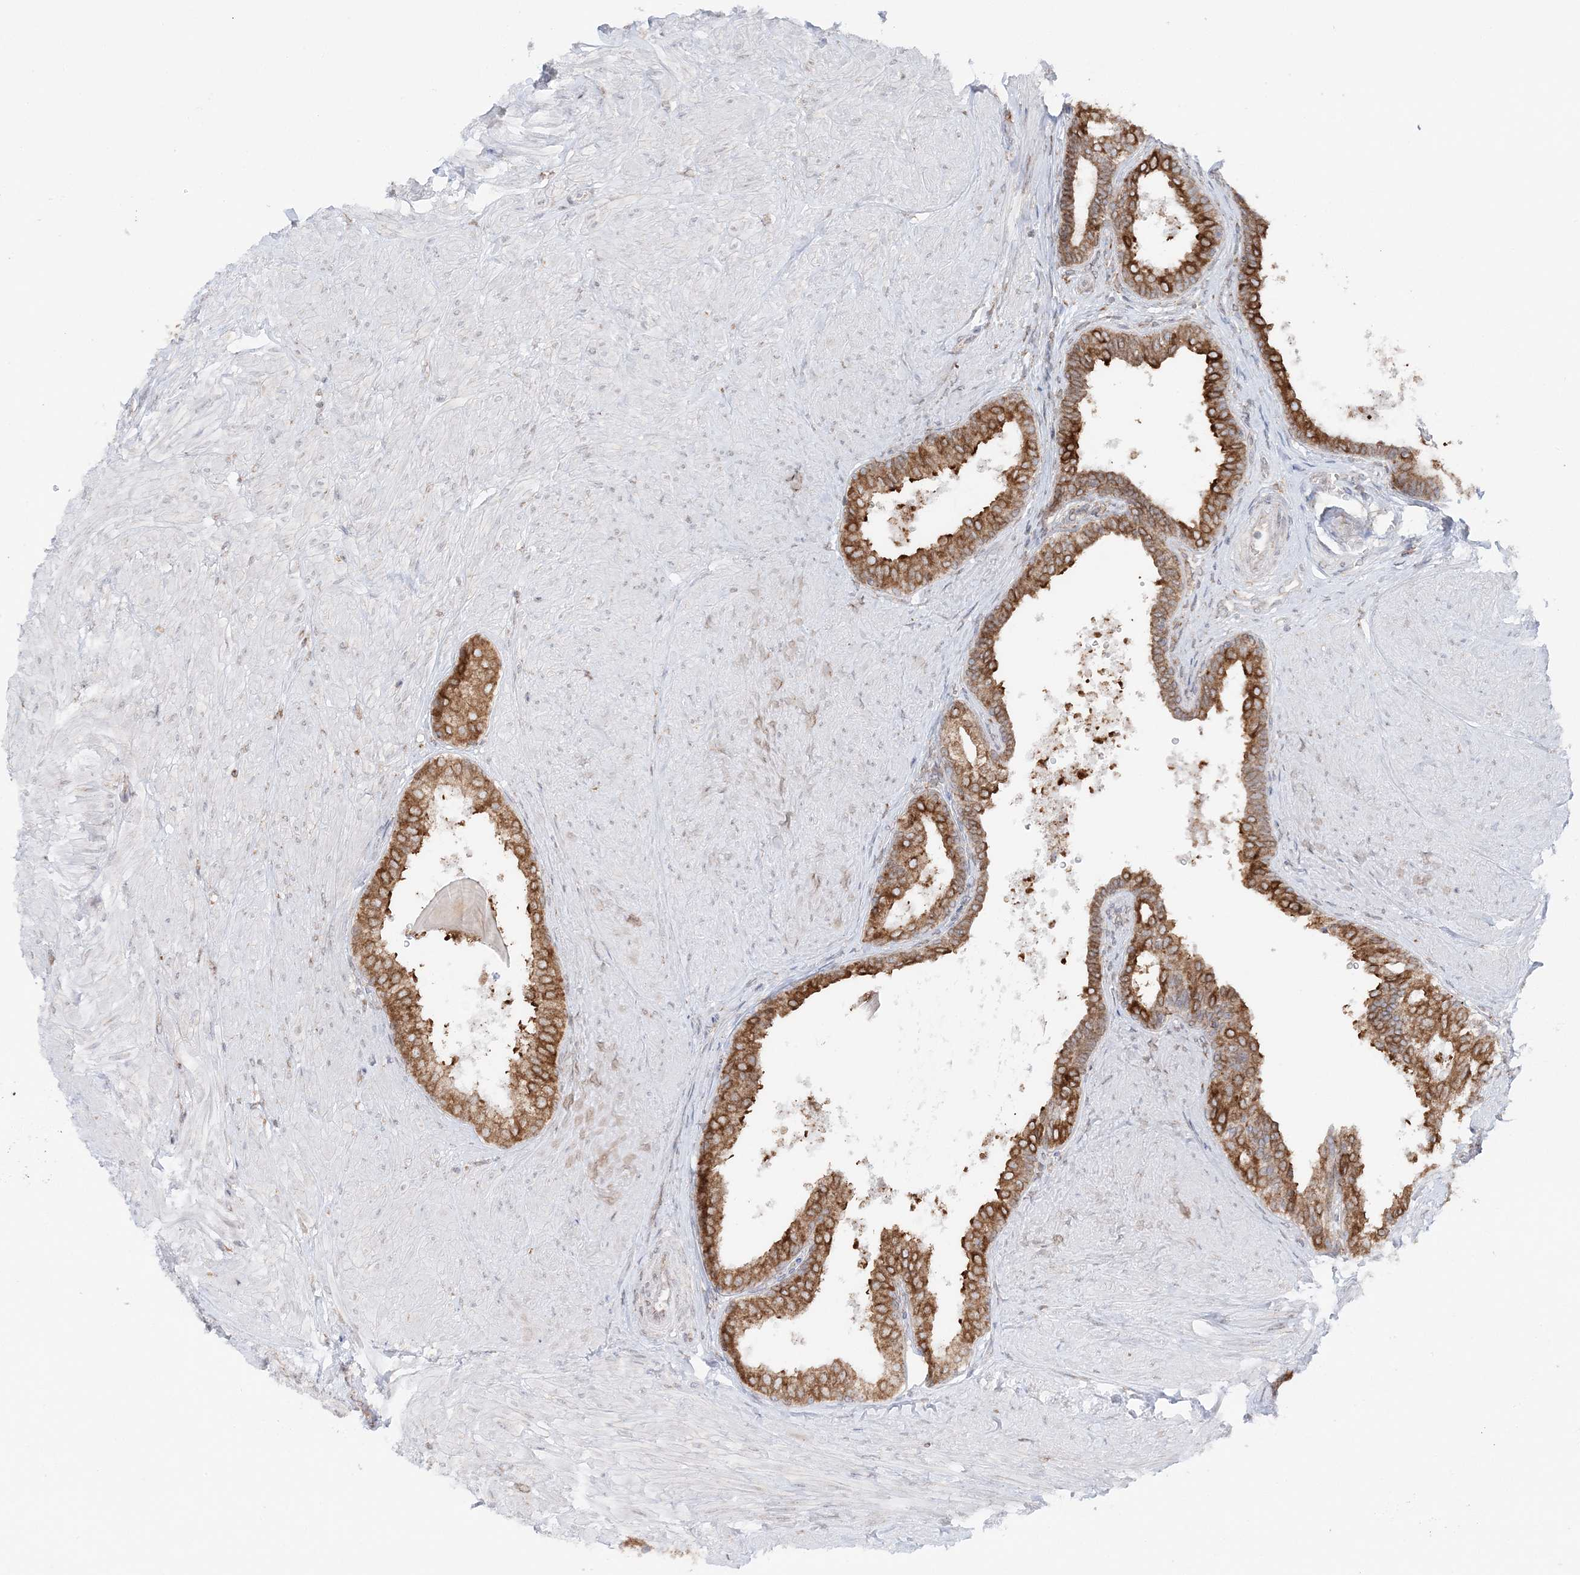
{"staining": {"intensity": "moderate", "quantity": ">75%", "location": "cytoplasmic/membranous"}, "tissue": "prostate", "cell_type": "Glandular cells", "image_type": "normal", "snomed": [{"axis": "morphology", "description": "Normal tissue, NOS"}, {"axis": "topography", "description": "Prostate"}], "caption": "Moderate cytoplasmic/membranous staining for a protein is appreciated in approximately >75% of glandular cells of unremarkable prostate using immunohistochemistry.", "gene": "TMED10", "patient": {"sex": "male", "age": 48}}